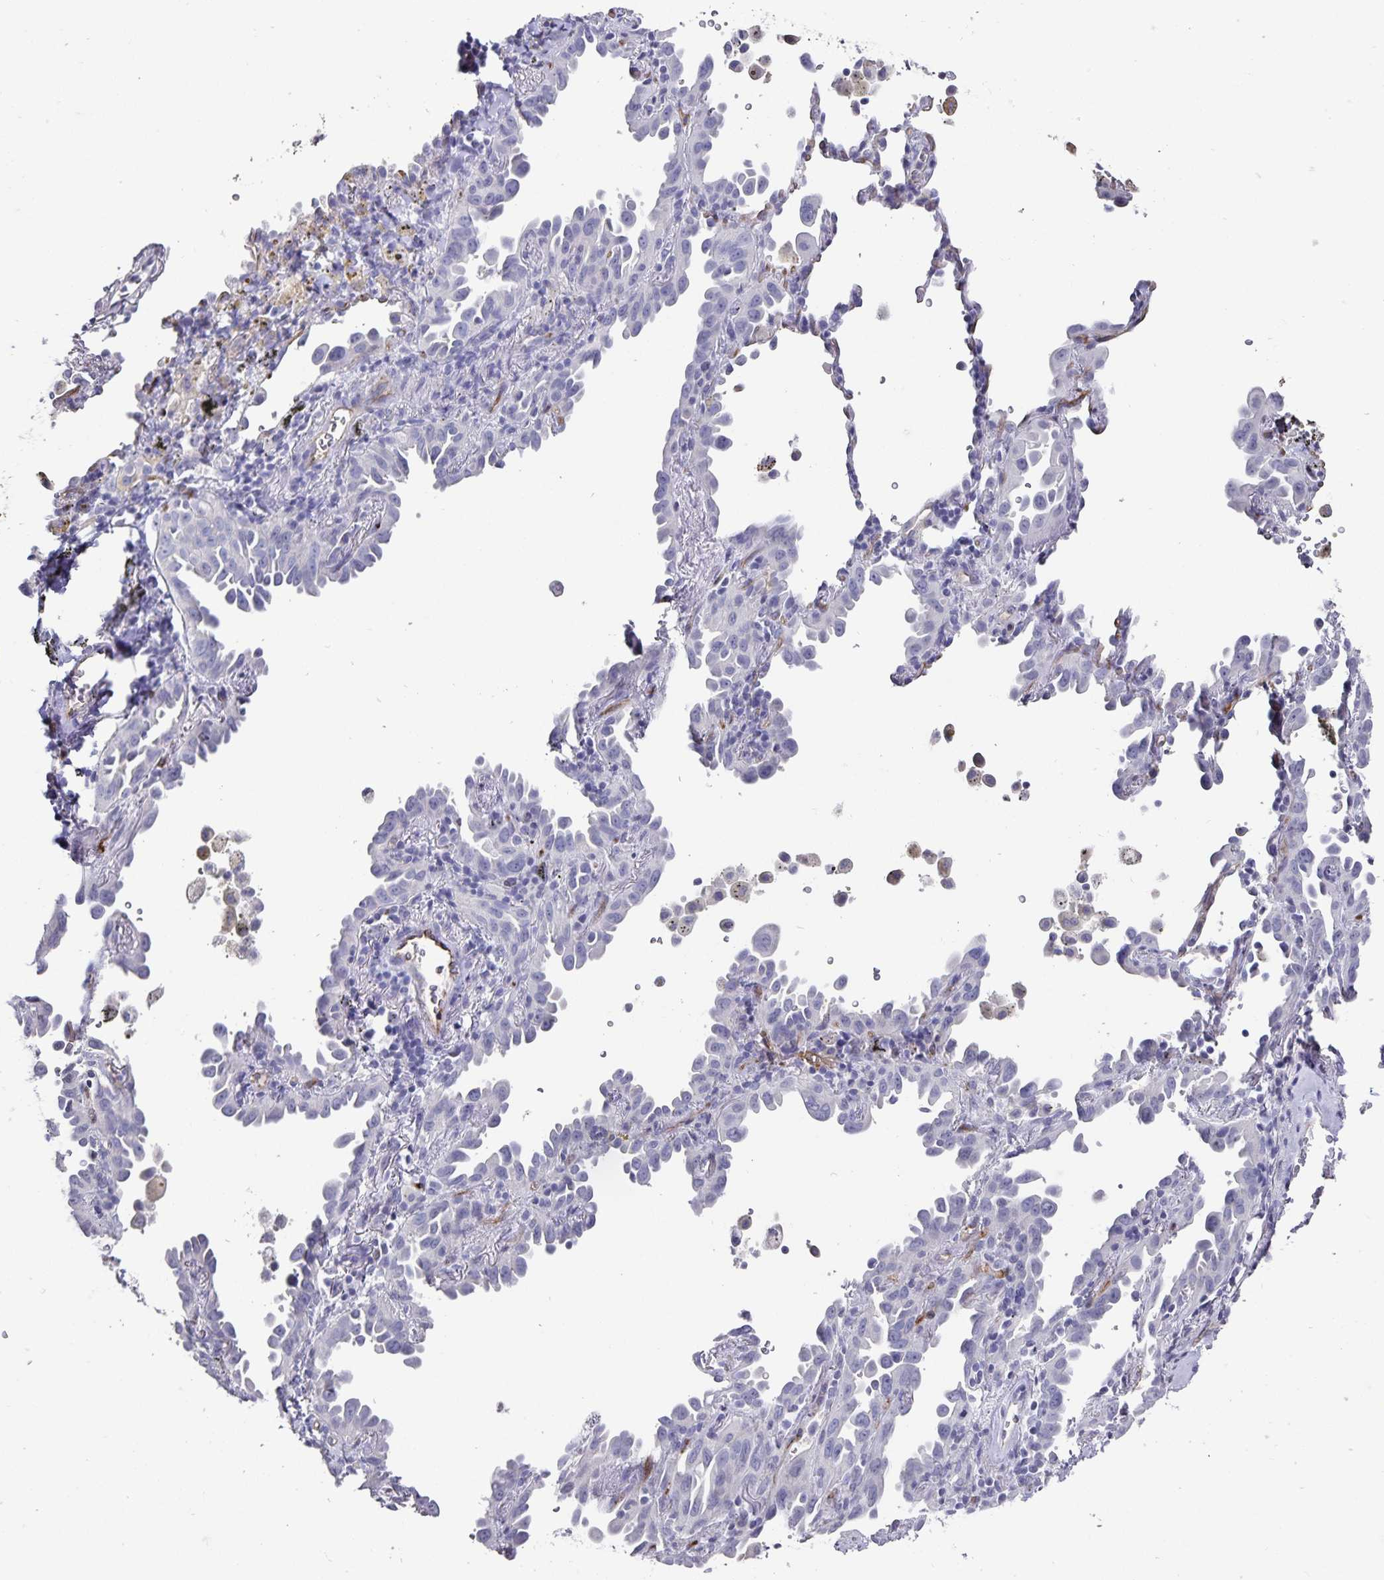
{"staining": {"intensity": "negative", "quantity": "none", "location": "none"}, "tissue": "lung cancer", "cell_type": "Tumor cells", "image_type": "cancer", "snomed": [{"axis": "morphology", "description": "Adenocarcinoma, NOS"}, {"axis": "topography", "description": "Lung"}], "caption": "Immunohistochemical staining of human lung adenocarcinoma demonstrates no significant staining in tumor cells. (DAB IHC visualized using brightfield microscopy, high magnification).", "gene": "PODXL", "patient": {"sex": "male", "age": 68}}